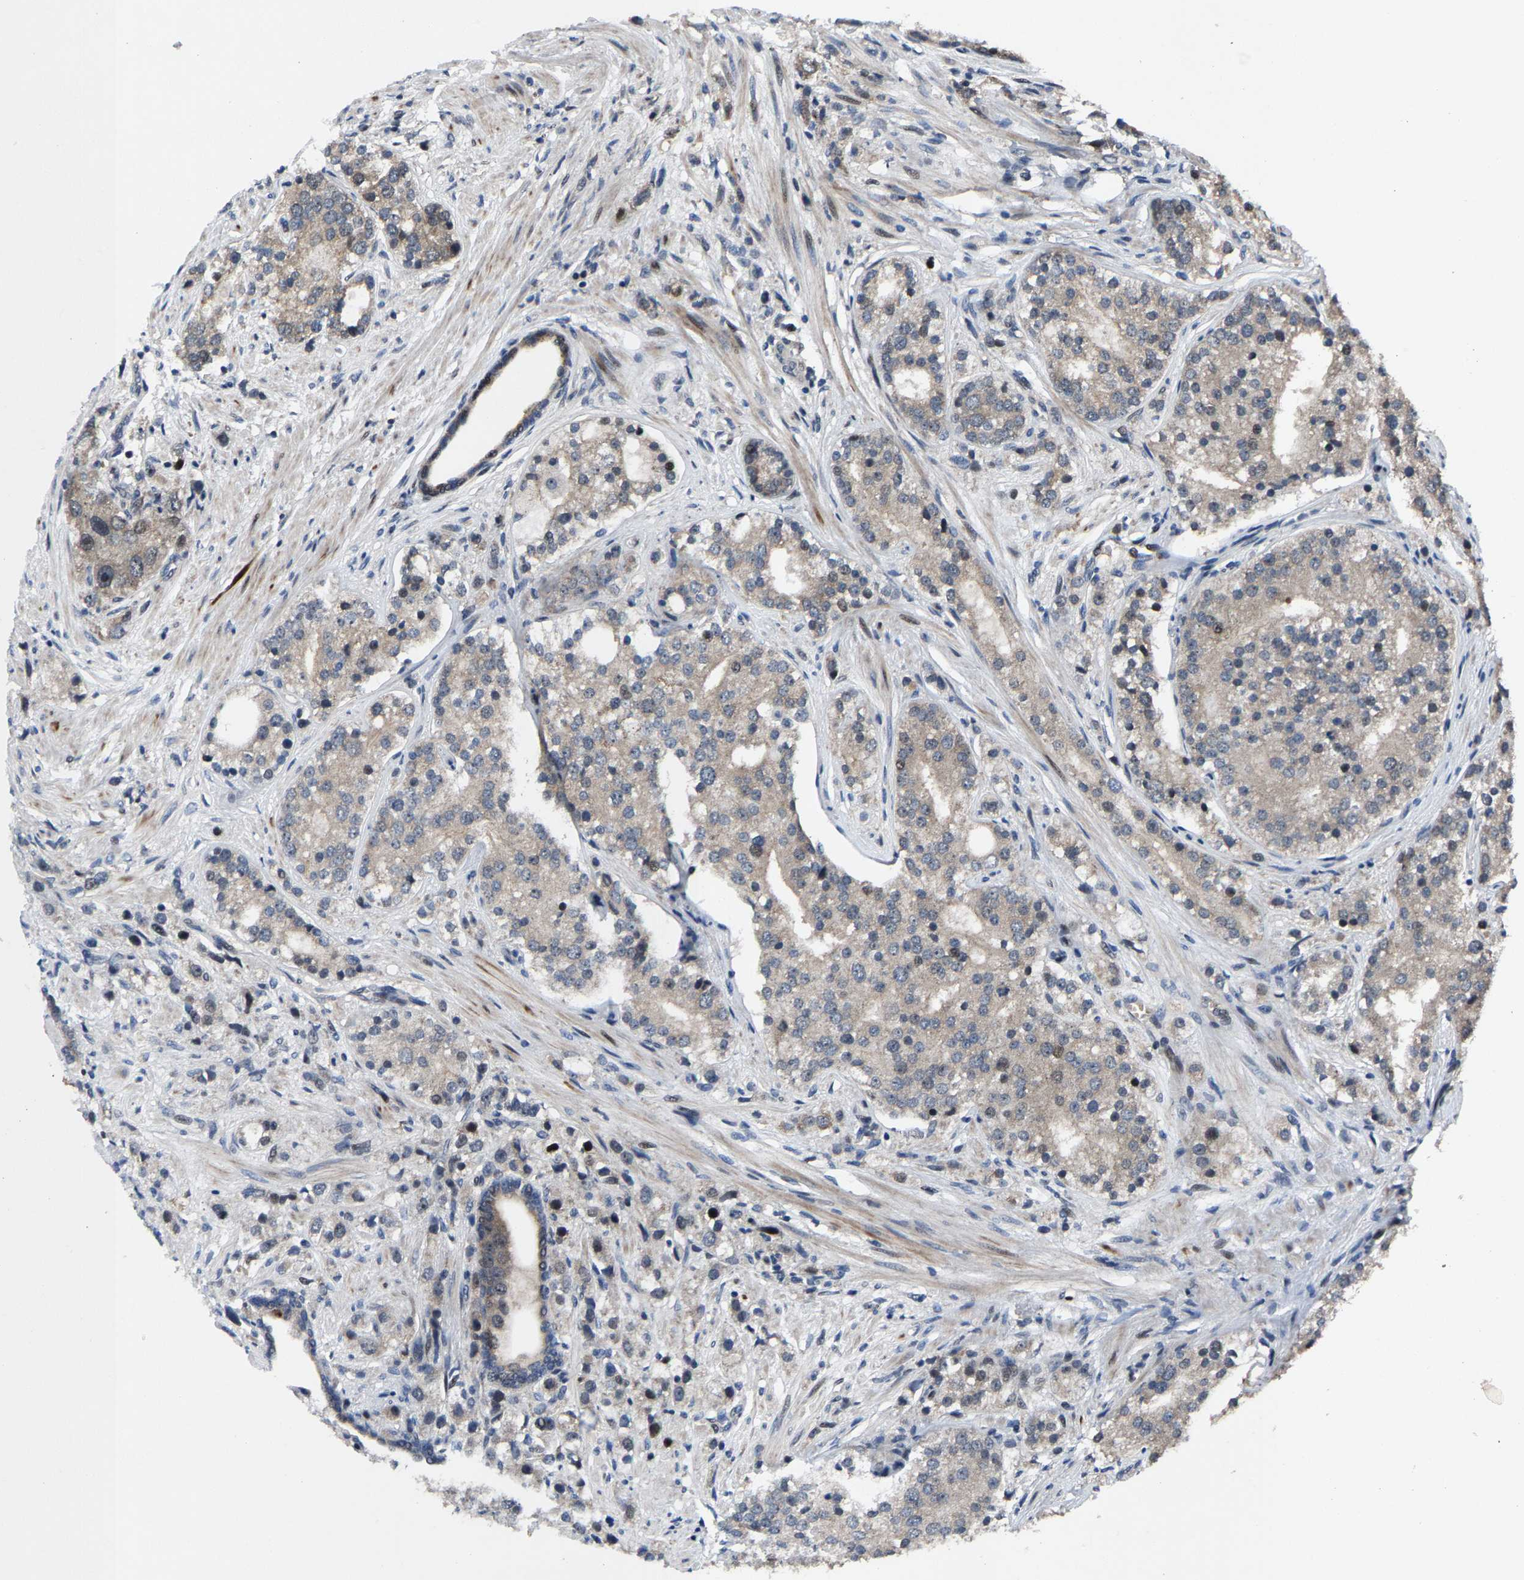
{"staining": {"intensity": "weak", "quantity": "<25%", "location": "cytoplasmic/membranous"}, "tissue": "prostate cancer", "cell_type": "Tumor cells", "image_type": "cancer", "snomed": [{"axis": "morphology", "description": "Adenocarcinoma, High grade"}, {"axis": "topography", "description": "Prostate"}], "caption": "Immunohistochemical staining of prostate adenocarcinoma (high-grade) shows no significant positivity in tumor cells.", "gene": "HAUS6", "patient": {"sex": "male", "age": 50}}